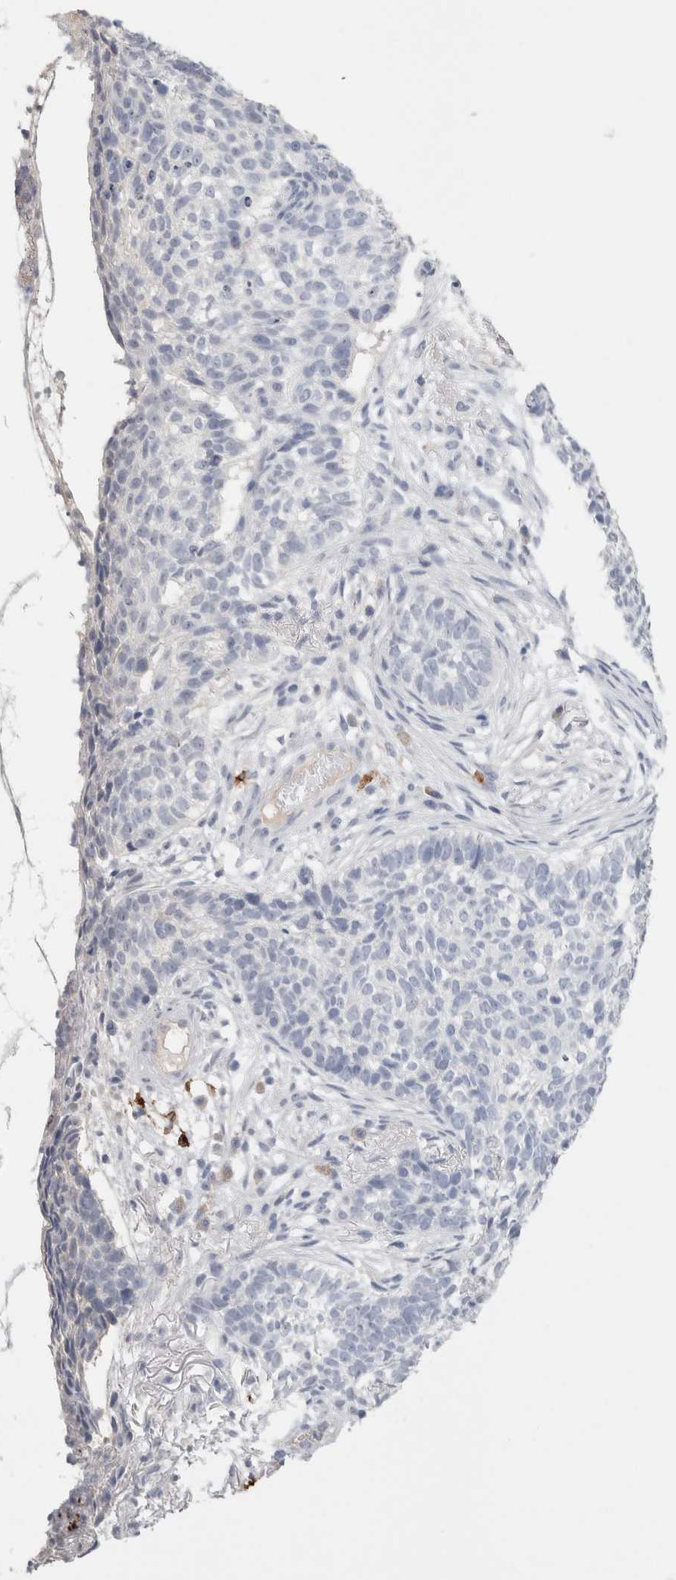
{"staining": {"intensity": "negative", "quantity": "none", "location": "none"}, "tissue": "skin cancer", "cell_type": "Tumor cells", "image_type": "cancer", "snomed": [{"axis": "morphology", "description": "Basal cell carcinoma"}, {"axis": "topography", "description": "Skin"}], "caption": "Tumor cells are negative for brown protein staining in skin basal cell carcinoma.", "gene": "LAMP3", "patient": {"sex": "male", "age": 85}}